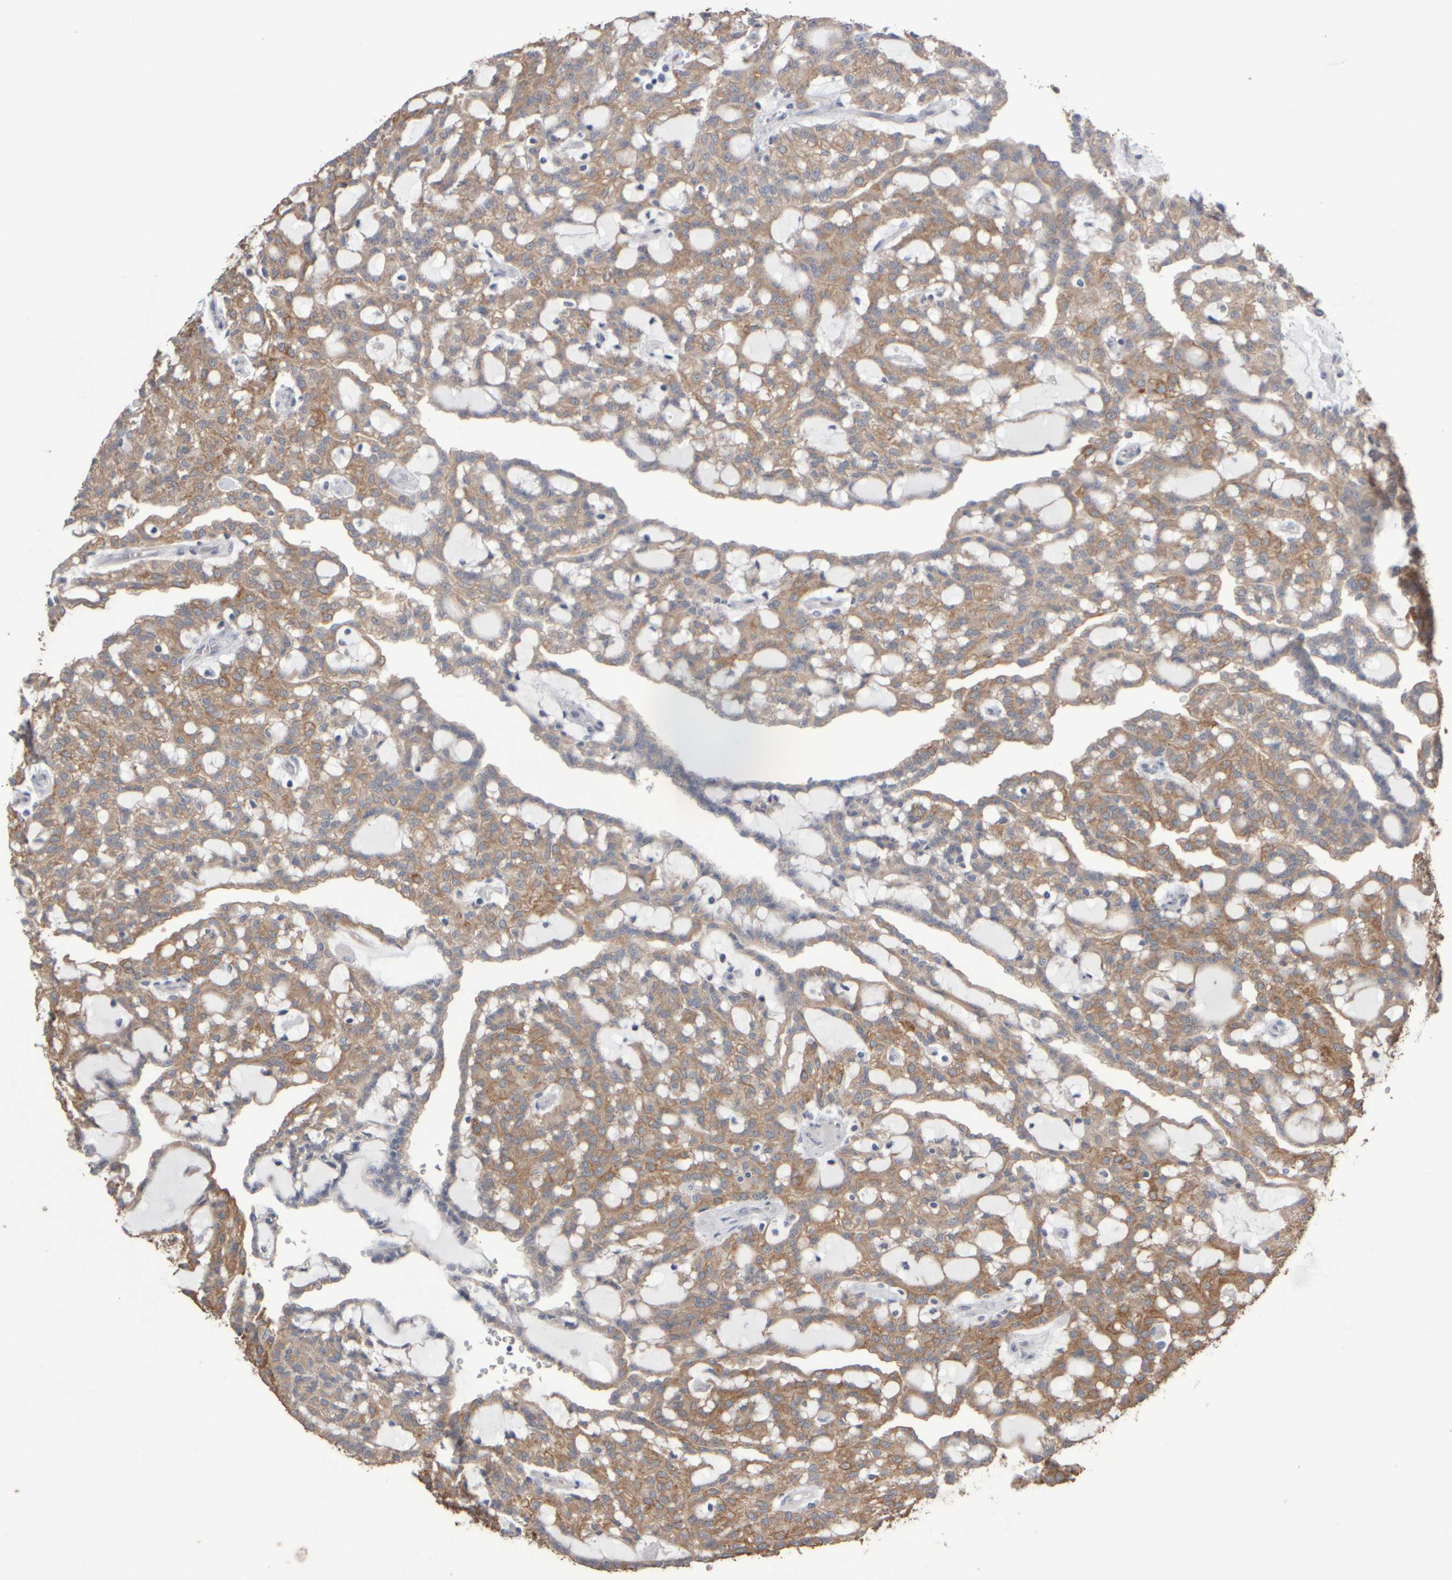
{"staining": {"intensity": "moderate", "quantity": ">75%", "location": "cytoplasmic/membranous"}, "tissue": "renal cancer", "cell_type": "Tumor cells", "image_type": "cancer", "snomed": [{"axis": "morphology", "description": "Adenocarcinoma, NOS"}, {"axis": "topography", "description": "Kidney"}], "caption": "Immunohistochemical staining of human renal adenocarcinoma demonstrates medium levels of moderate cytoplasmic/membranous protein expression in approximately >75% of tumor cells. (brown staining indicates protein expression, while blue staining denotes nuclei).", "gene": "EPHX2", "patient": {"sex": "male", "age": 63}}